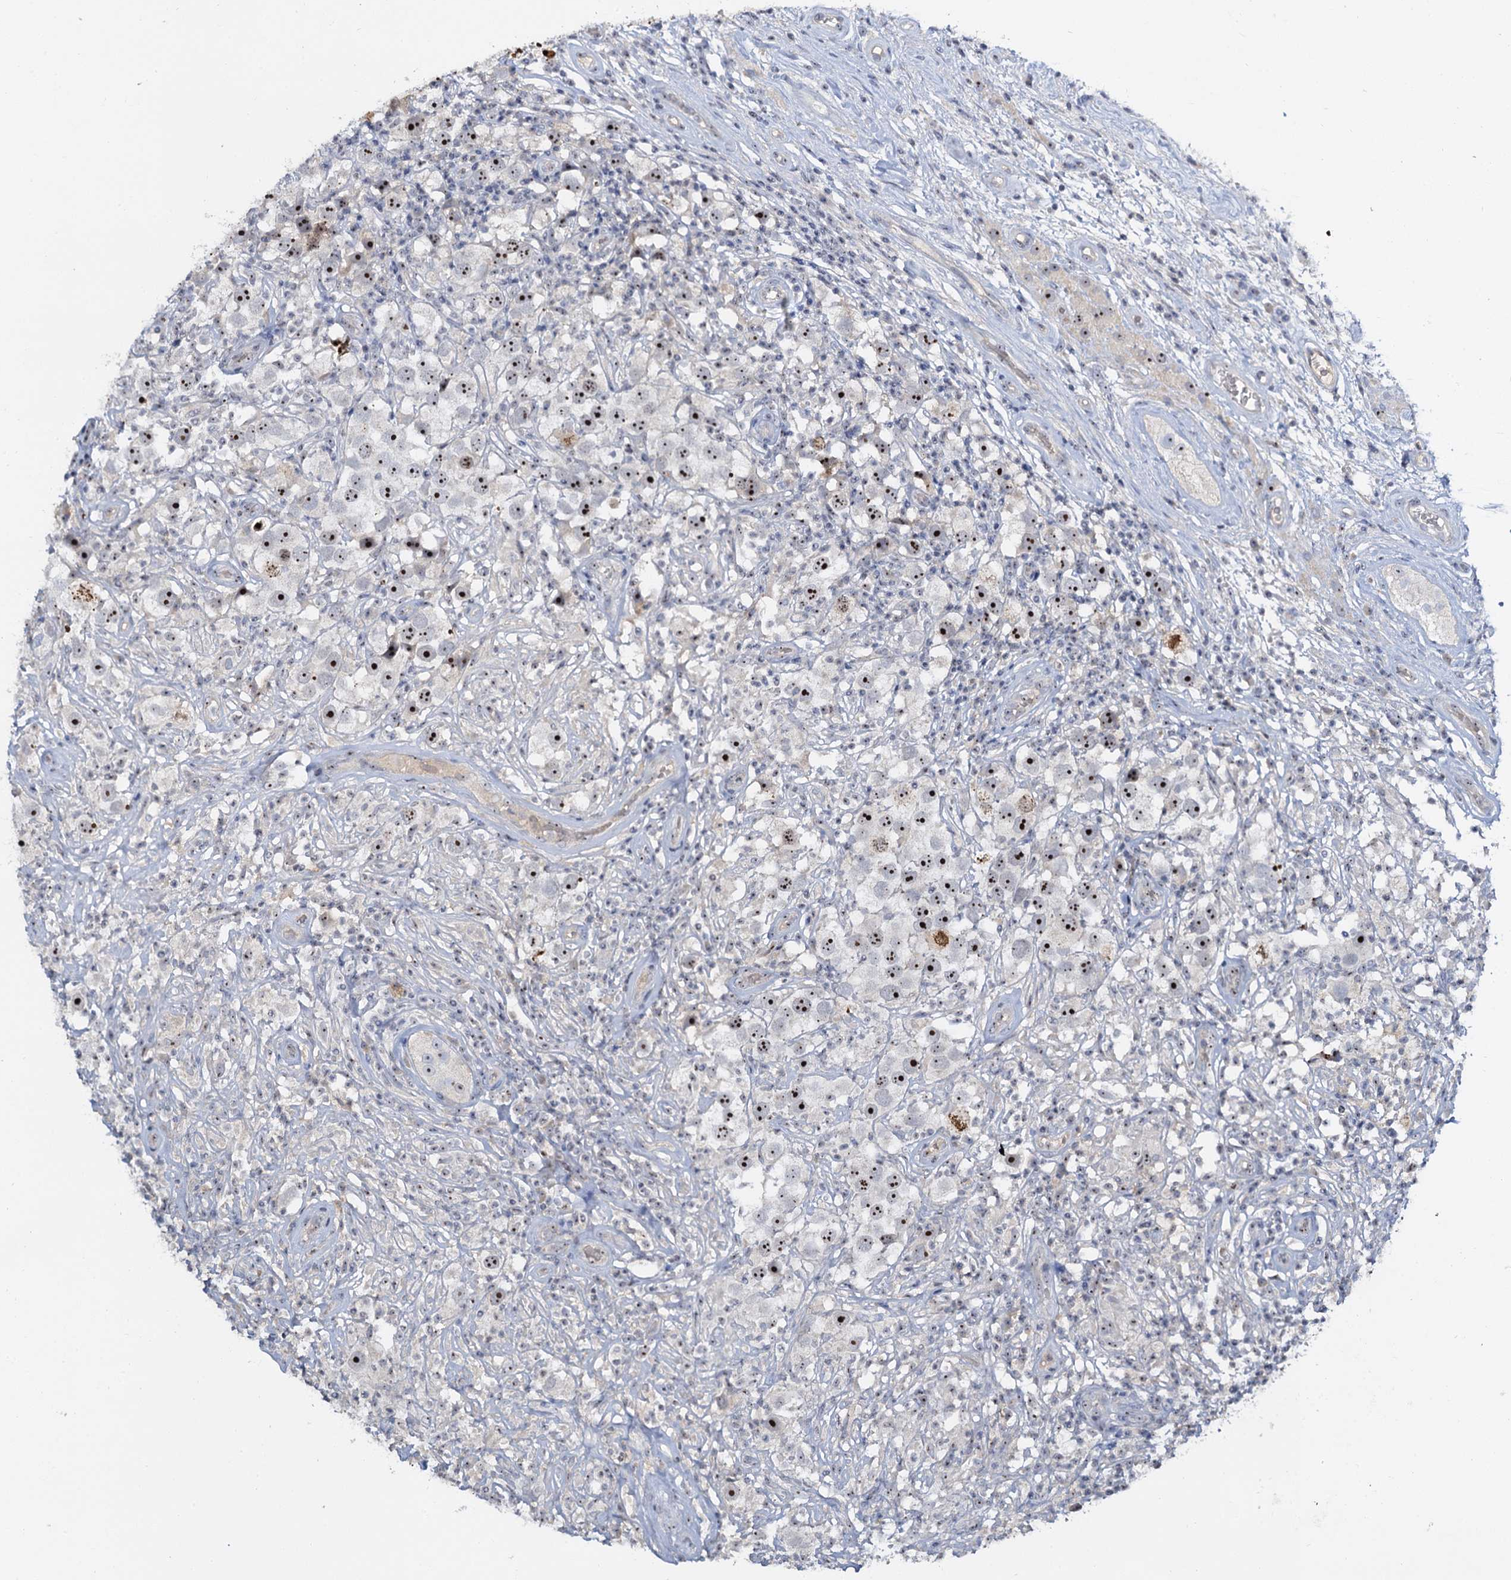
{"staining": {"intensity": "strong", "quantity": ">75%", "location": "nuclear"}, "tissue": "testis cancer", "cell_type": "Tumor cells", "image_type": "cancer", "snomed": [{"axis": "morphology", "description": "Seminoma, NOS"}, {"axis": "topography", "description": "Testis"}], "caption": "Protein analysis of testis cancer tissue shows strong nuclear staining in approximately >75% of tumor cells.", "gene": "NOP2", "patient": {"sex": "male", "age": 49}}